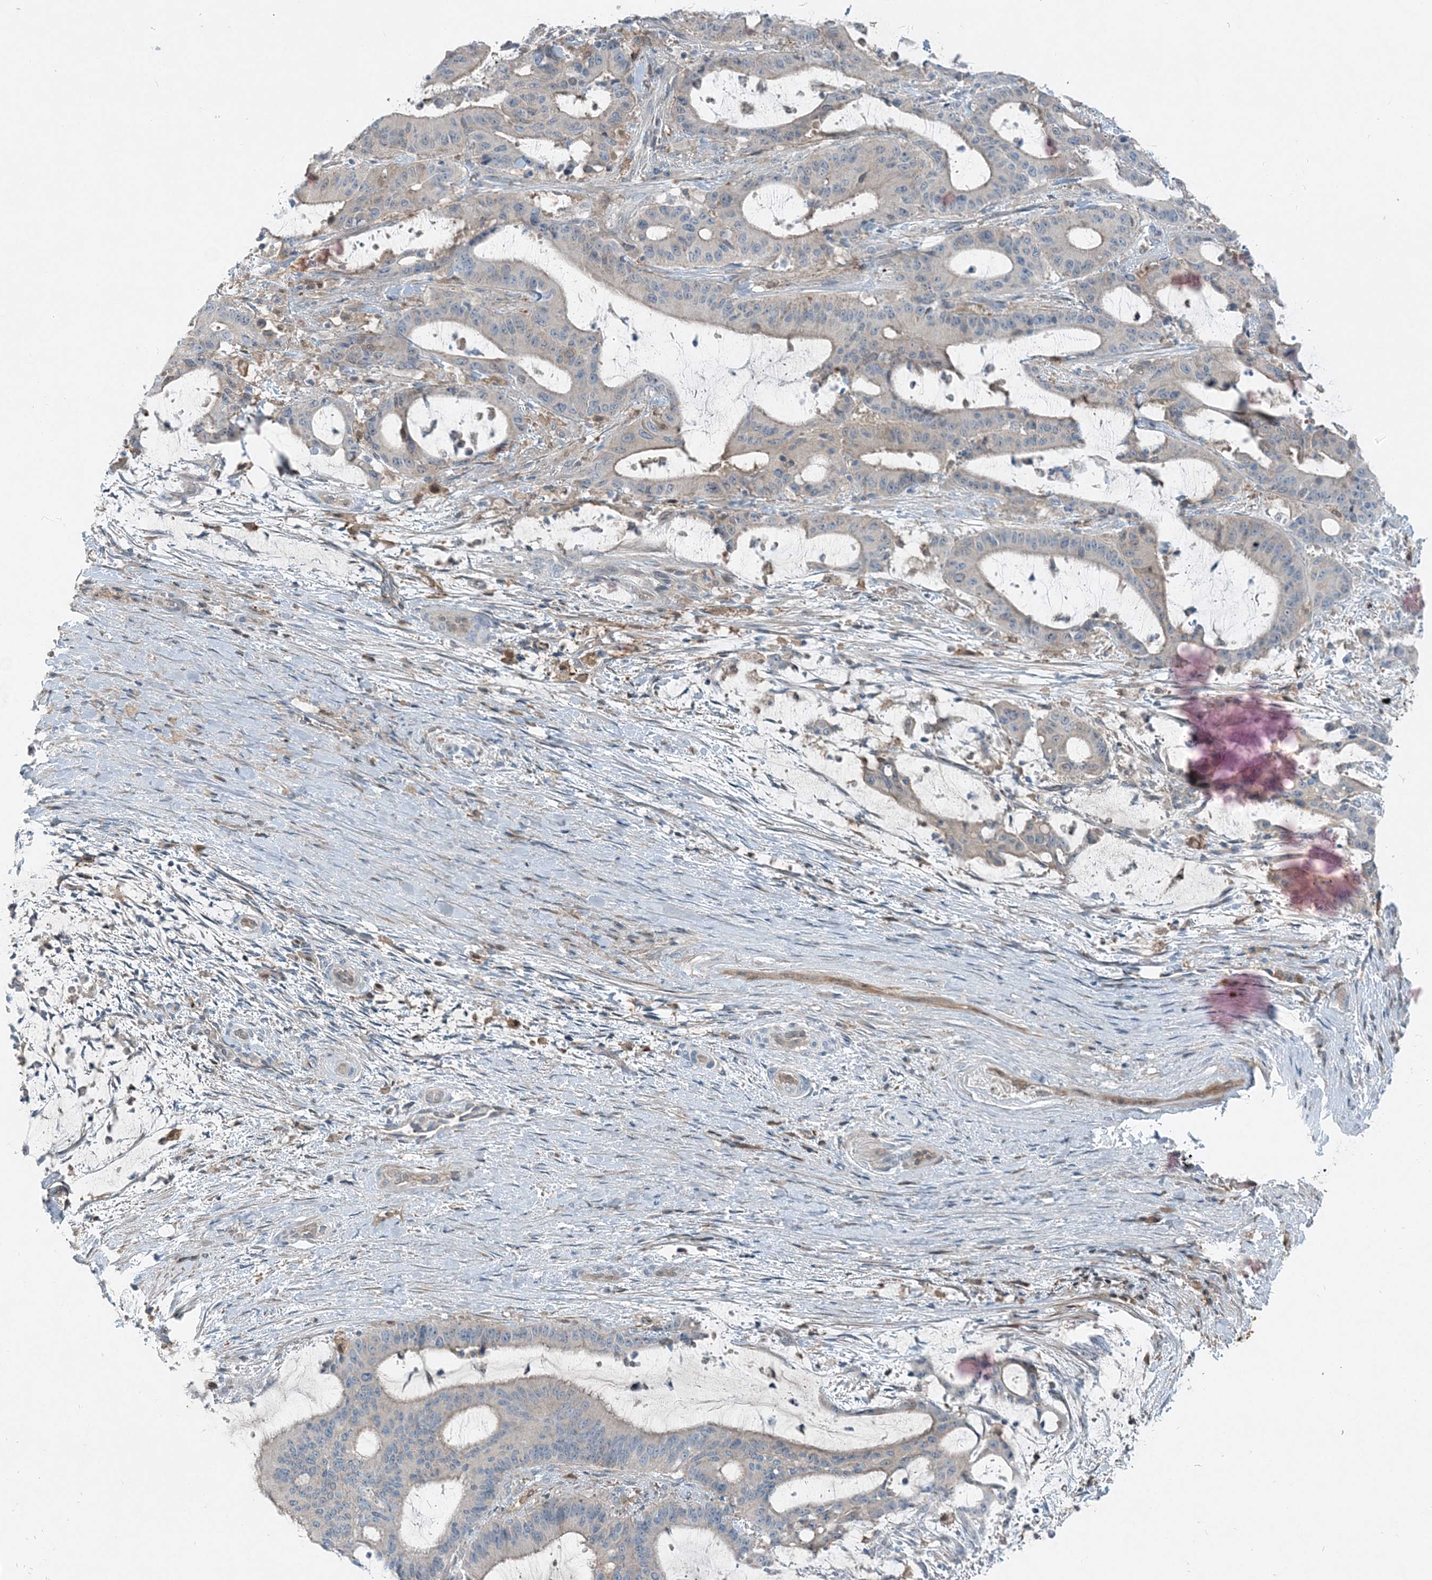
{"staining": {"intensity": "negative", "quantity": "none", "location": "none"}, "tissue": "liver cancer", "cell_type": "Tumor cells", "image_type": "cancer", "snomed": [{"axis": "morphology", "description": "Normal tissue, NOS"}, {"axis": "morphology", "description": "Cholangiocarcinoma"}, {"axis": "topography", "description": "Liver"}, {"axis": "topography", "description": "Peripheral nerve tissue"}], "caption": "DAB (3,3'-diaminobenzidine) immunohistochemical staining of human liver cholangiocarcinoma demonstrates no significant expression in tumor cells.", "gene": "ARMH1", "patient": {"sex": "female", "age": 73}}